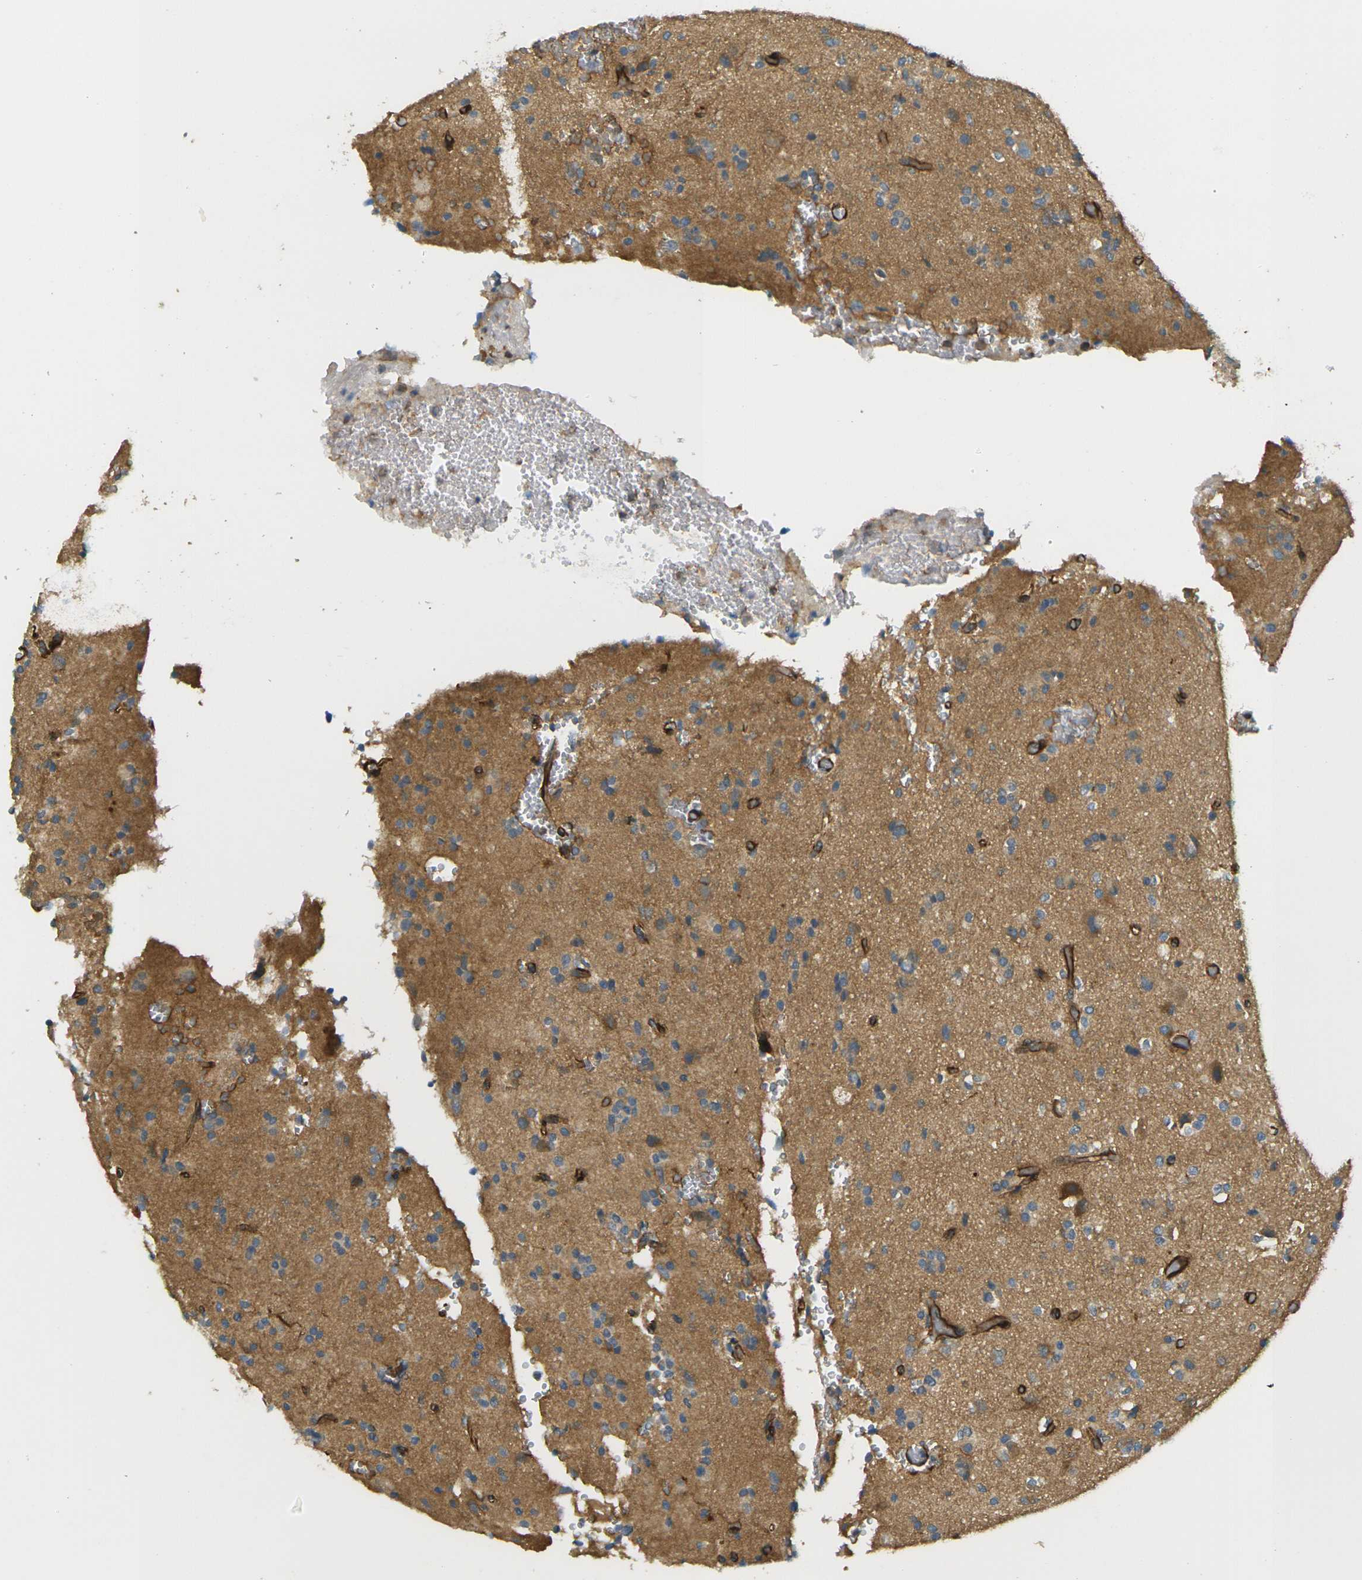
{"staining": {"intensity": "weak", "quantity": ">75%", "location": "cytoplasmic/membranous"}, "tissue": "glioma", "cell_type": "Tumor cells", "image_type": "cancer", "snomed": [{"axis": "morphology", "description": "Glioma, malignant, High grade"}, {"axis": "topography", "description": "Brain"}], "caption": "Approximately >75% of tumor cells in glioma display weak cytoplasmic/membranous protein expression as visualized by brown immunohistochemical staining.", "gene": "CYTH3", "patient": {"sex": "male", "age": 47}}